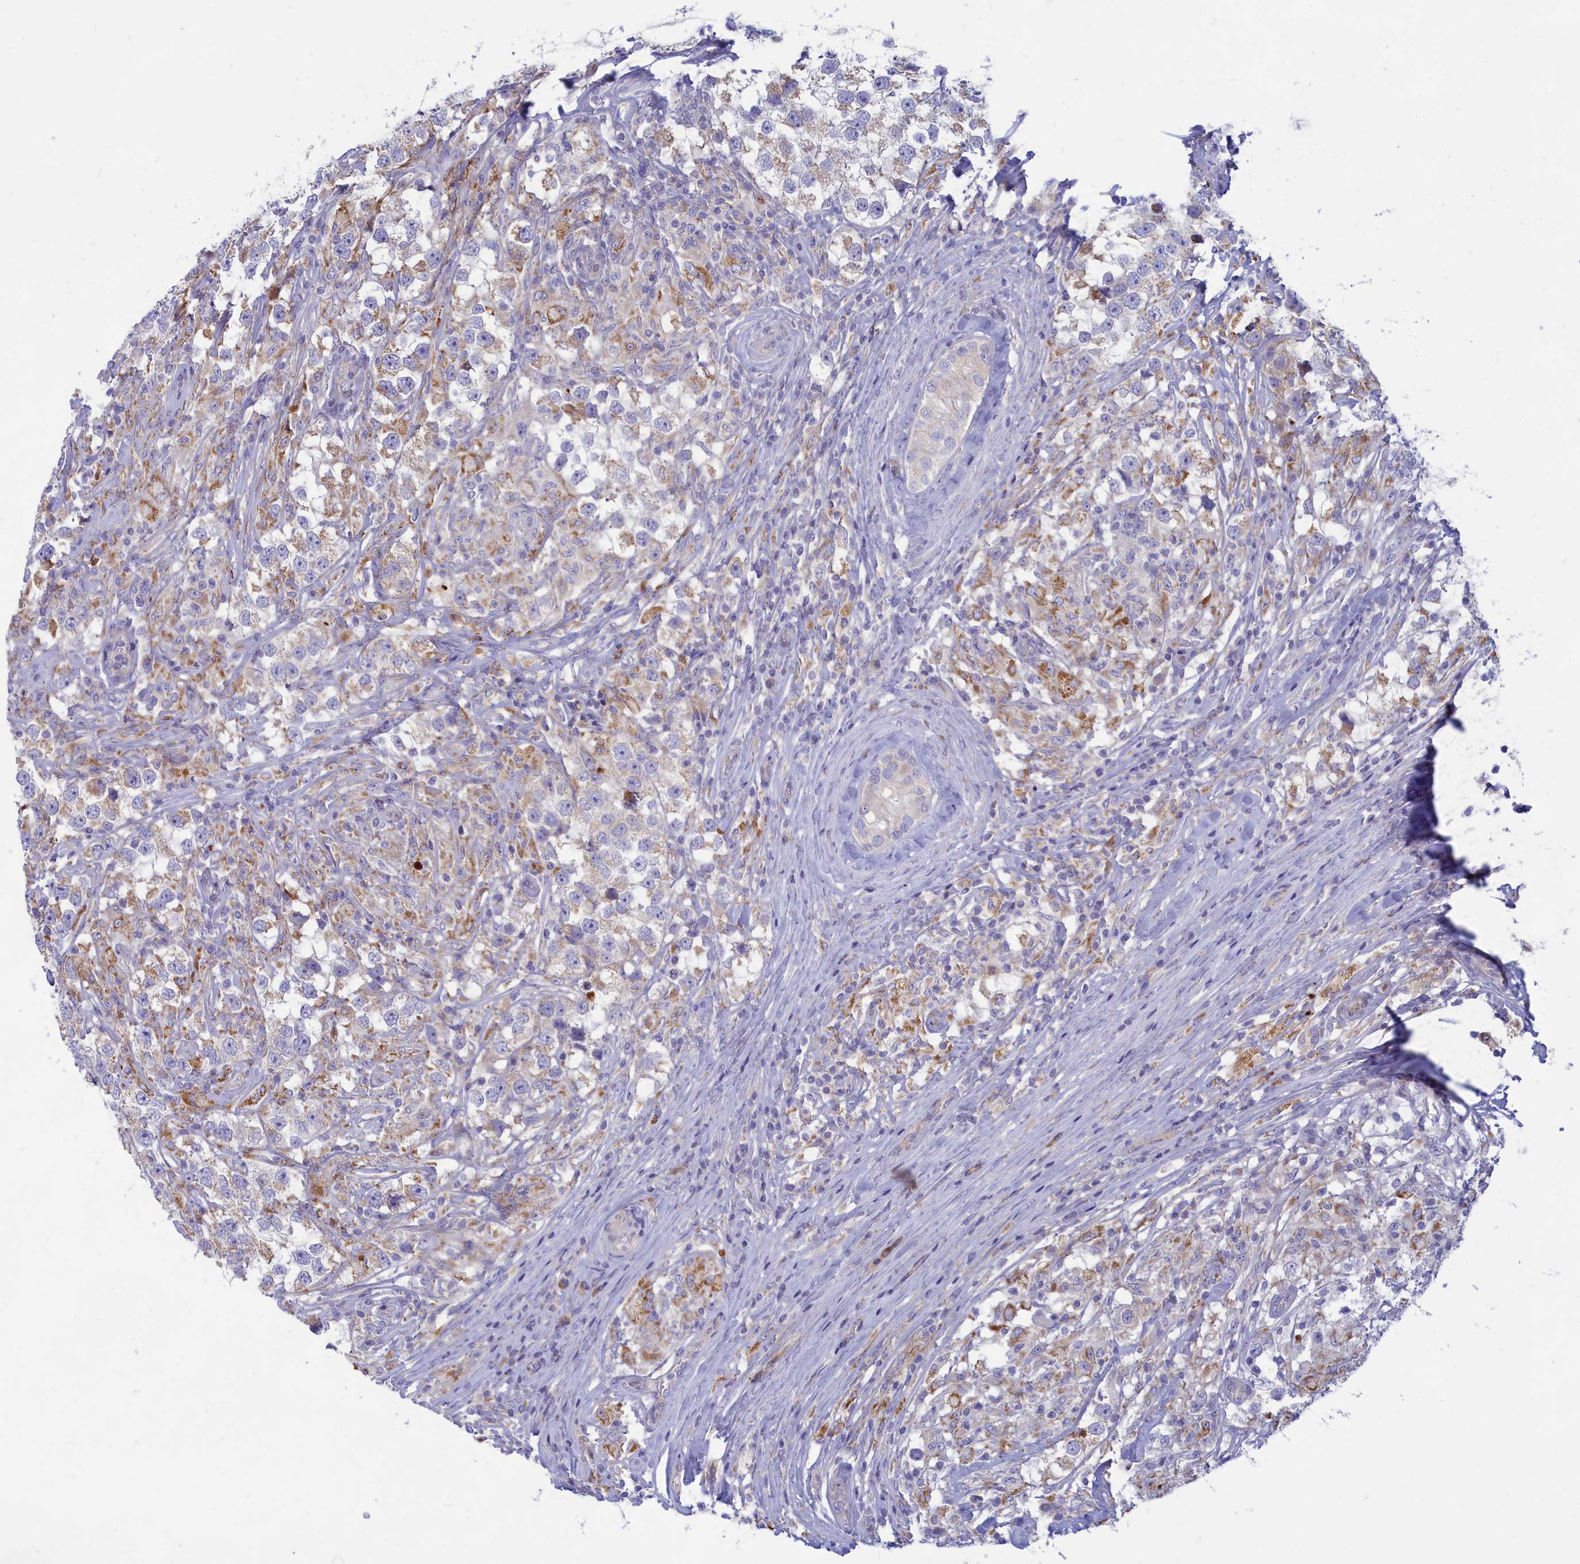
{"staining": {"intensity": "moderate", "quantity": "25%-75%", "location": "cytoplasmic/membranous"}, "tissue": "testis cancer", "cell_type": "Tumor cells", "image_type": "cancer", "snomed": [{"axis": "morphology", "description": "Seminoma, NOS"}, {"axis": "topography", "description": "Testis"}], "caption": "Testis seminoma stained with a brown dye exhibits moderate cytoplasmic/membranous positive positivity in about 25%-75% of tumor cells.", "gene": "TMEM30B", "patient": {"sex": "male", "age": 46}}